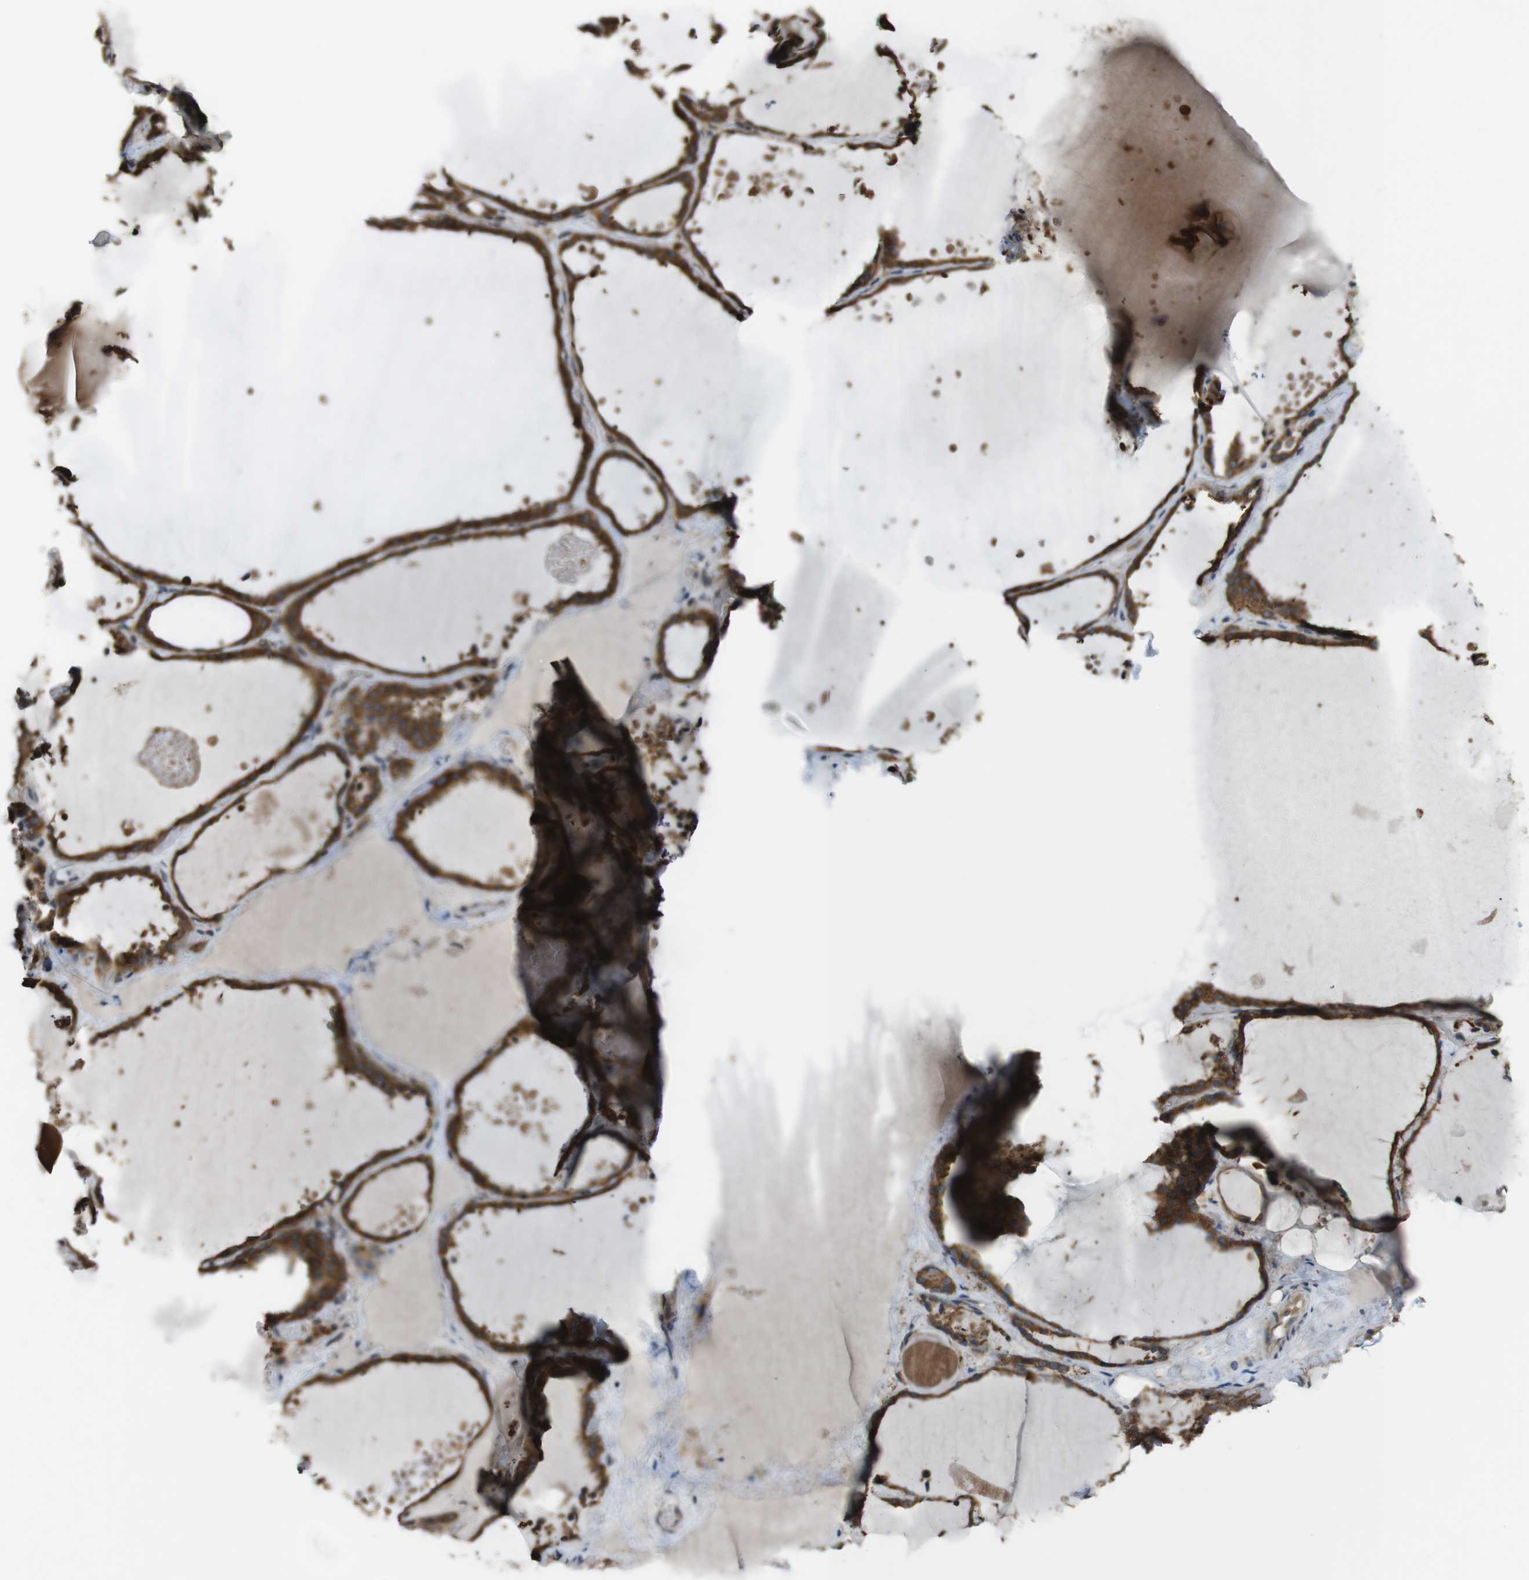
{"staining": {"intensity": "strong", "quantity": ">75%", "location": "cytoplasmic/membranous"}, "tissue": "thyroid gland", "cell_type": "Glandular cells", "image_type": "normal", "snomed": [{"axis": "morphology", "description": "Normal tissue, NOS"}, {"axis": "topography", "description": "Thyroid gland"}], "caption": "Thyroid gland stained with a brown dye shows strong cytoplasmic/membranous positive staining in approximately >75% of glandular cells.", "gene": "SSR3", "patient": {"sex": "female", "age": 44}}